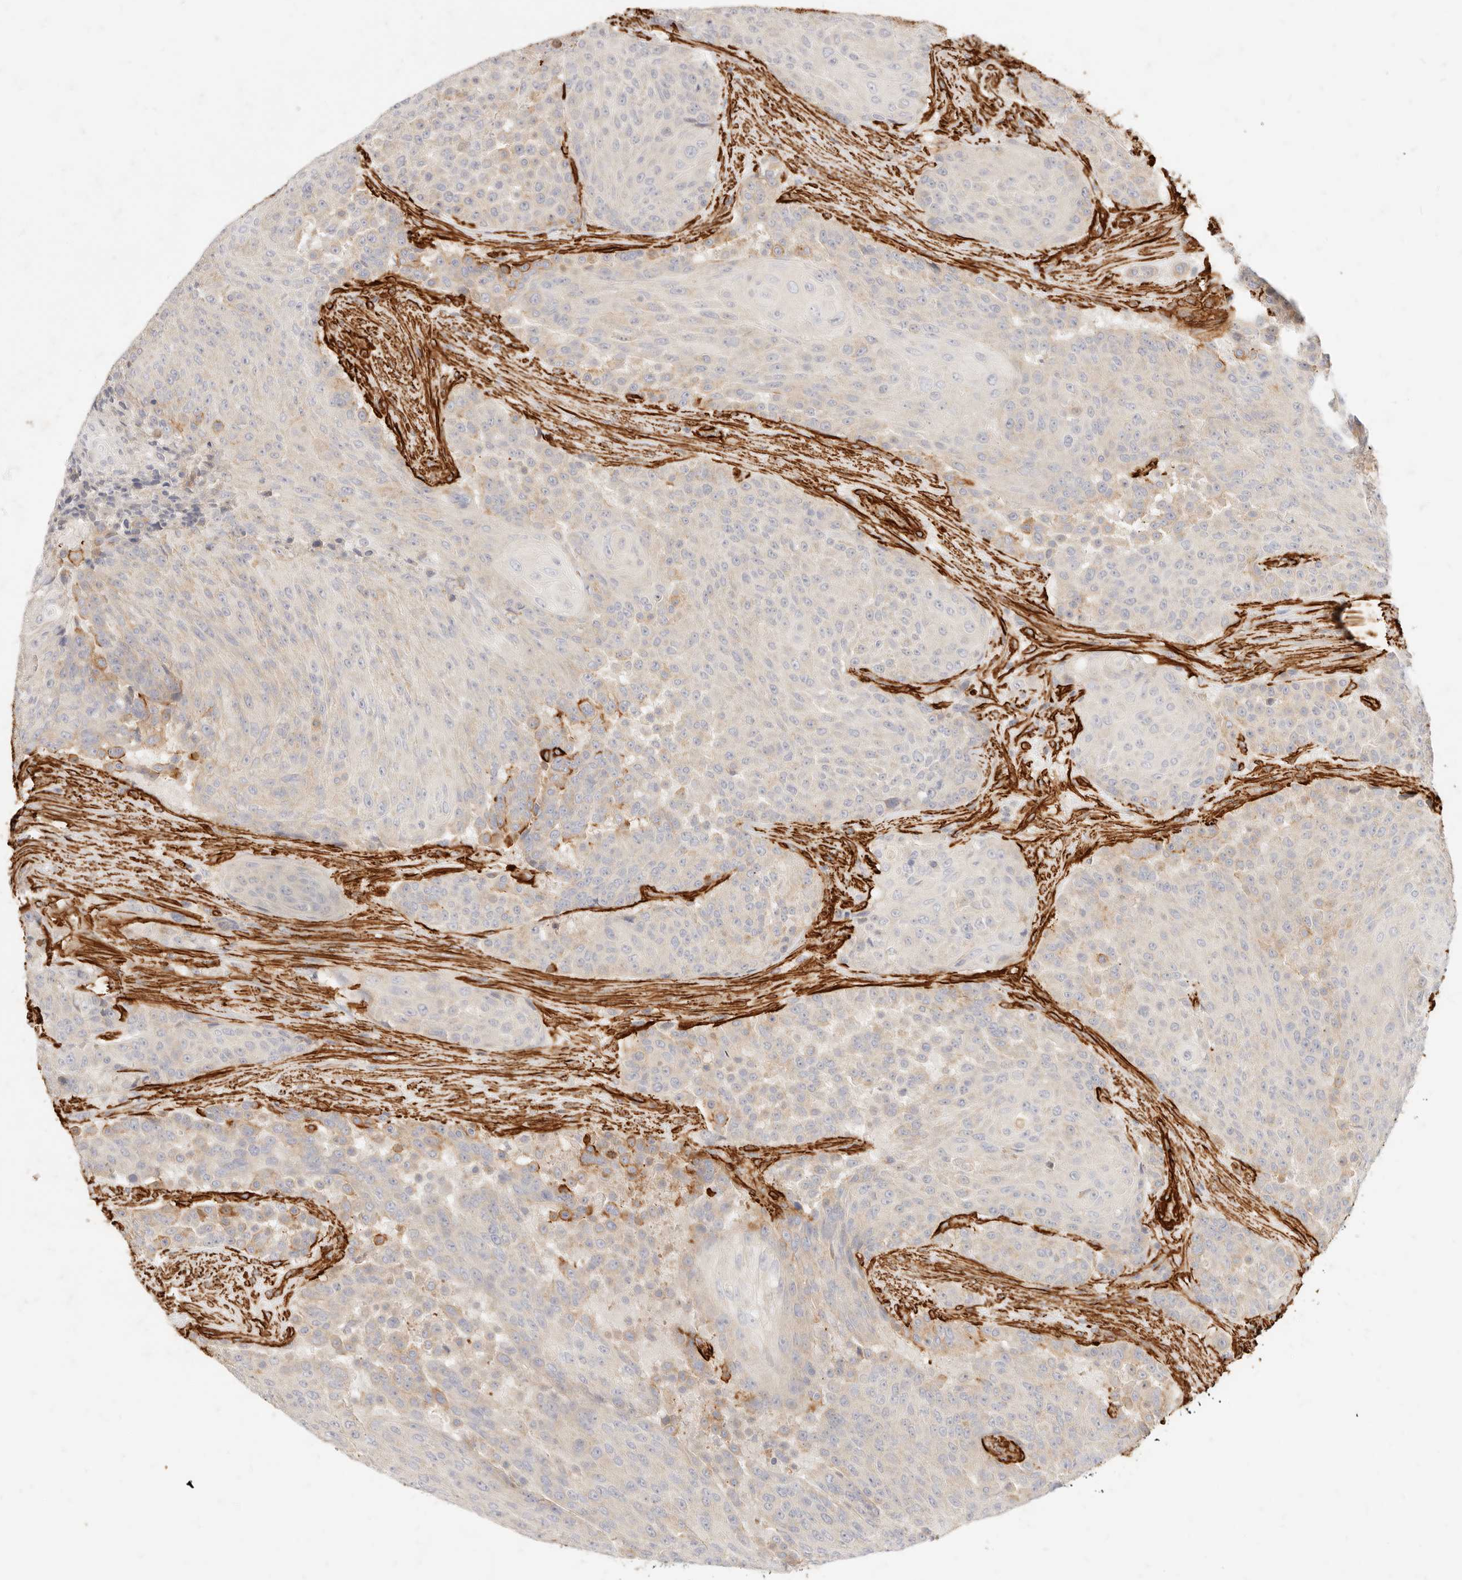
{"staining": {"intensity": "weak", "quantity": "<25%", "location": "cytoplasmic/membranous"}, "tissue": "urothelial cancer", "cell_type": "Tumor cells", "image_type": "cancer", "snomed": [{"axis": "morphology", "description": "Urothelial carcinoma, High grade"}, {"axis": "topography", "description": "Urinary bladder"}], "caption": "The image shows no significant positivity in tumor cells of urothelial cancer.", "gene": "TMTC2", "patient": {"sex": "female", "age": 63}}